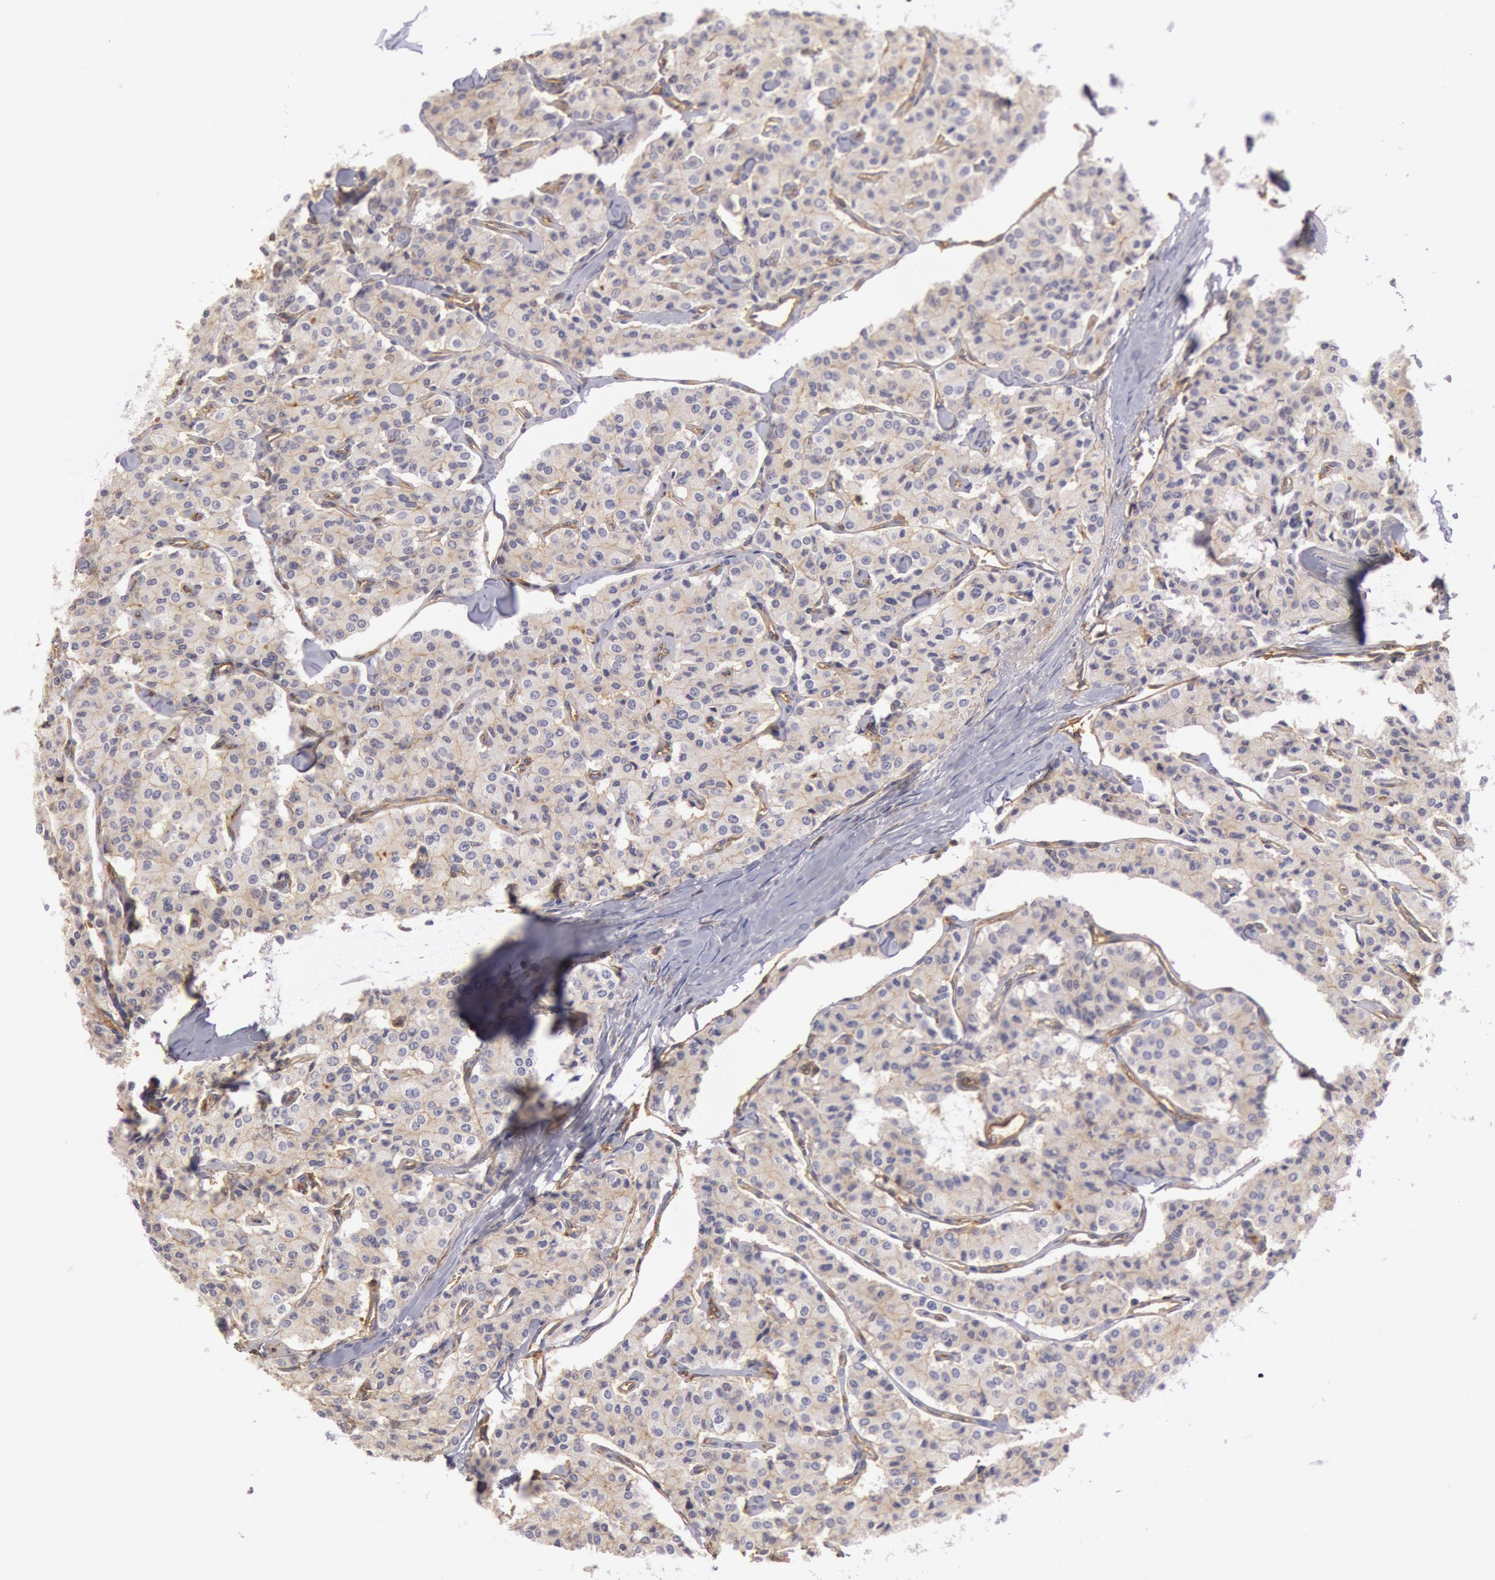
{"staining": {"intensity": "weak", "quantity": "25%-75%", "location": "cytoplasmic/membranous"}, "tissue": "carcinoid", "cell_type": "Tumor cells", "image_type": "cancer", "snomed": [{"axis": "morphology", "description": "Carcinoid, malignant, NOS"}, {"axis": "topography", "description": "Bronchus"}], "caption": "Tumor cells exhibit low levels of weak cytoplasmic/membranous expression in approximately 25%-75% of cells in human carcinoid (malignant). The staining was performed using DAB to visualize the protein expression in brown, while the nuclei were stained in blue with hematoxylin (Magnification: 20x).", "gene": "SNAP23", "patient": {"sex": "male", "age": 55}}